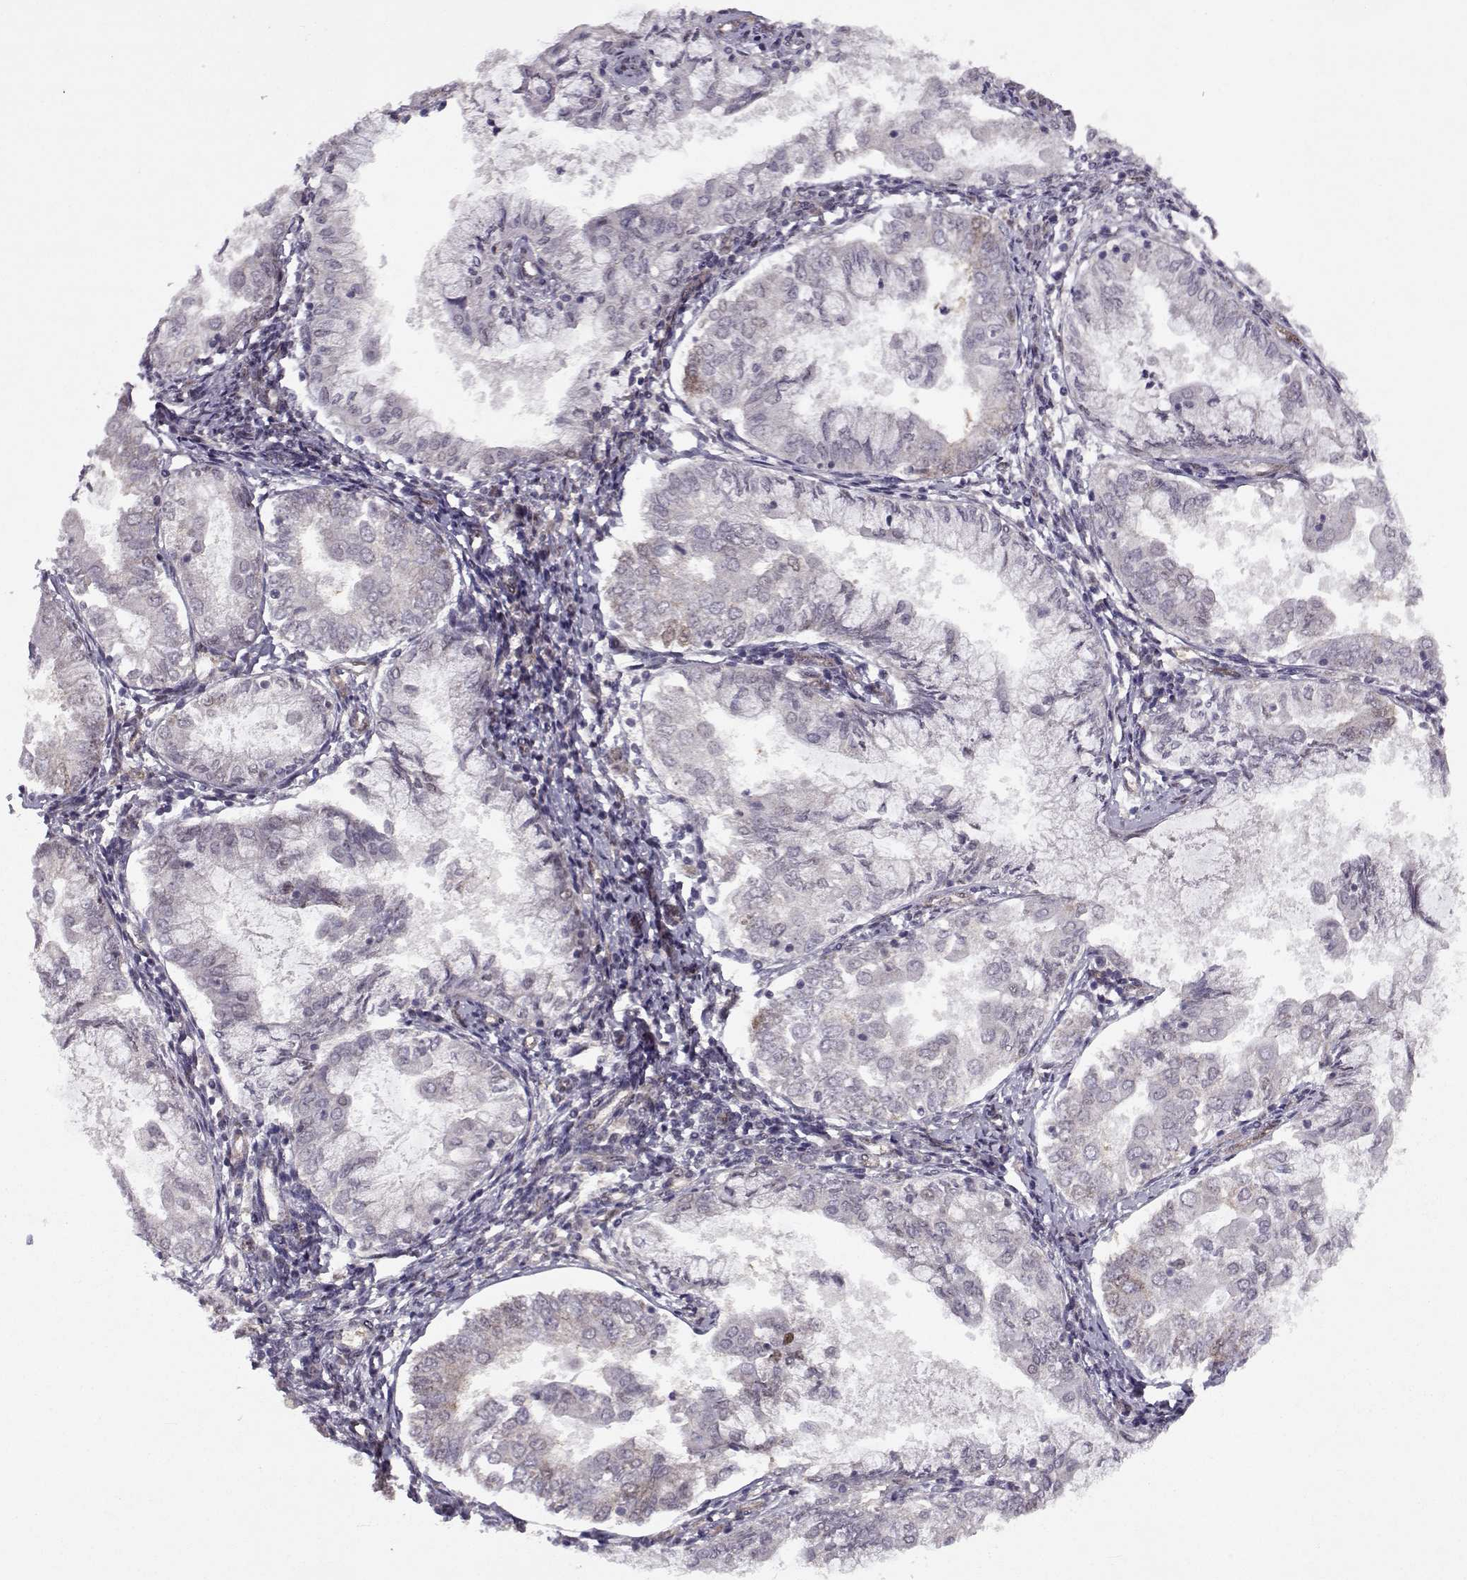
{"staining": {"intensity": "negative", "quantity": "none", "location": "none"}, "tissue": "endometrial cancer", "cell_type": "Tumor cells", "image_type": "cancer", "snomed": [{"axis": "morphology", "description": "Adenocarcinoma, NOS"}, {"axis": "topography", "description": "Endometrium"}], "caption": "IHC of human endometrial adenocarcinoma displays no positivity in tumor cells.", "gene": "CDK4", "patient": {"sex": "female", "age": 68}}